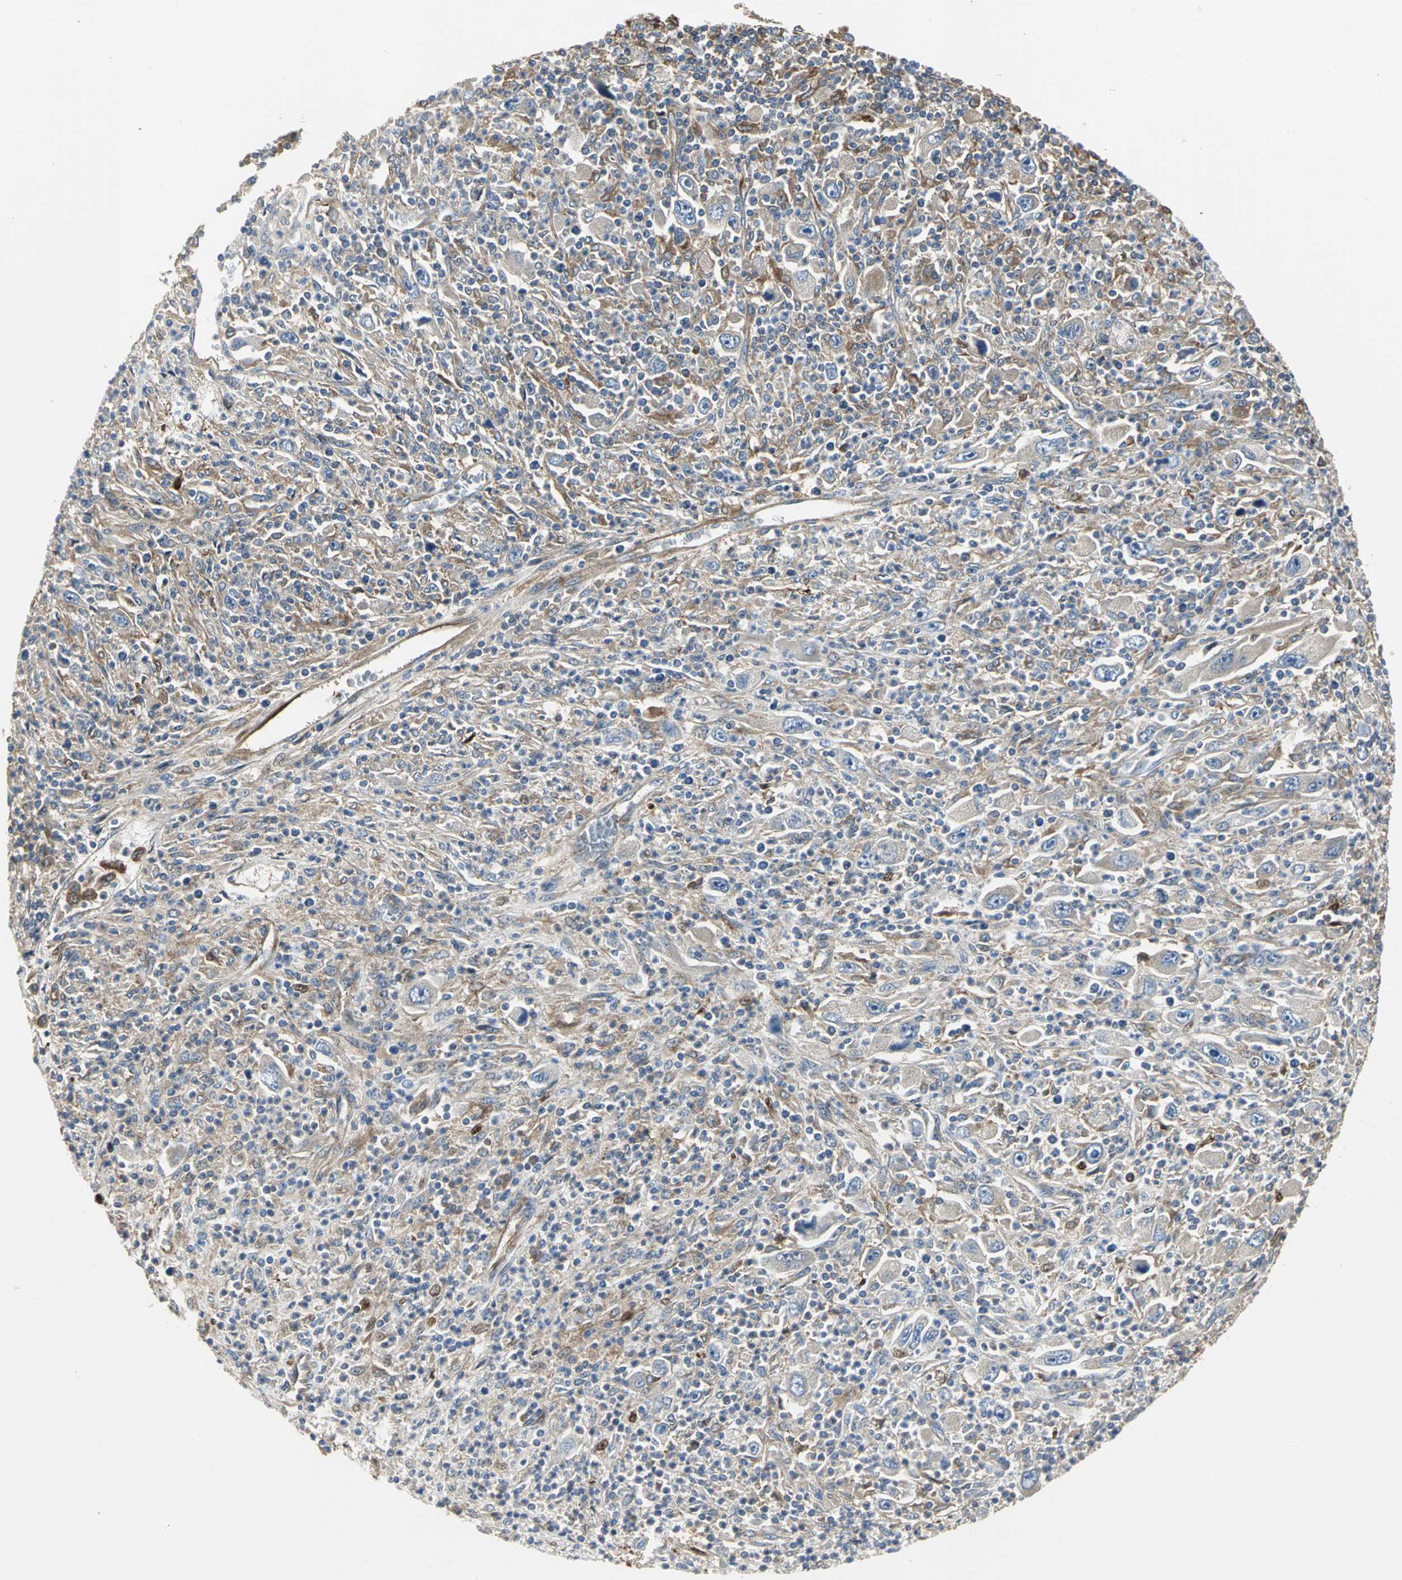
{"staining": {"intensity": "moderate", "quantity": ">75%", "location": "cytoplasmic/membranous"}, "tissue": "melanoma", "cell_type": "Tumor cells", "image_type": "cancer", "snomed": [{"axis": "morphology", "description": "Malignant melanoma, Metastatic site"}, {"axis": "topography", "description": "Skin"}], "caption": "High-magnification brightfield microscopy of melanoma stained with DAB (brown) and counterstained with hematoxylin (blue). tumor cells exhibit moderate cytoplasmic/membranous positivity is identified in about>75% of cells.", "gene": "CHRNB1", "patient": {"sex": "female", "age": 56}}